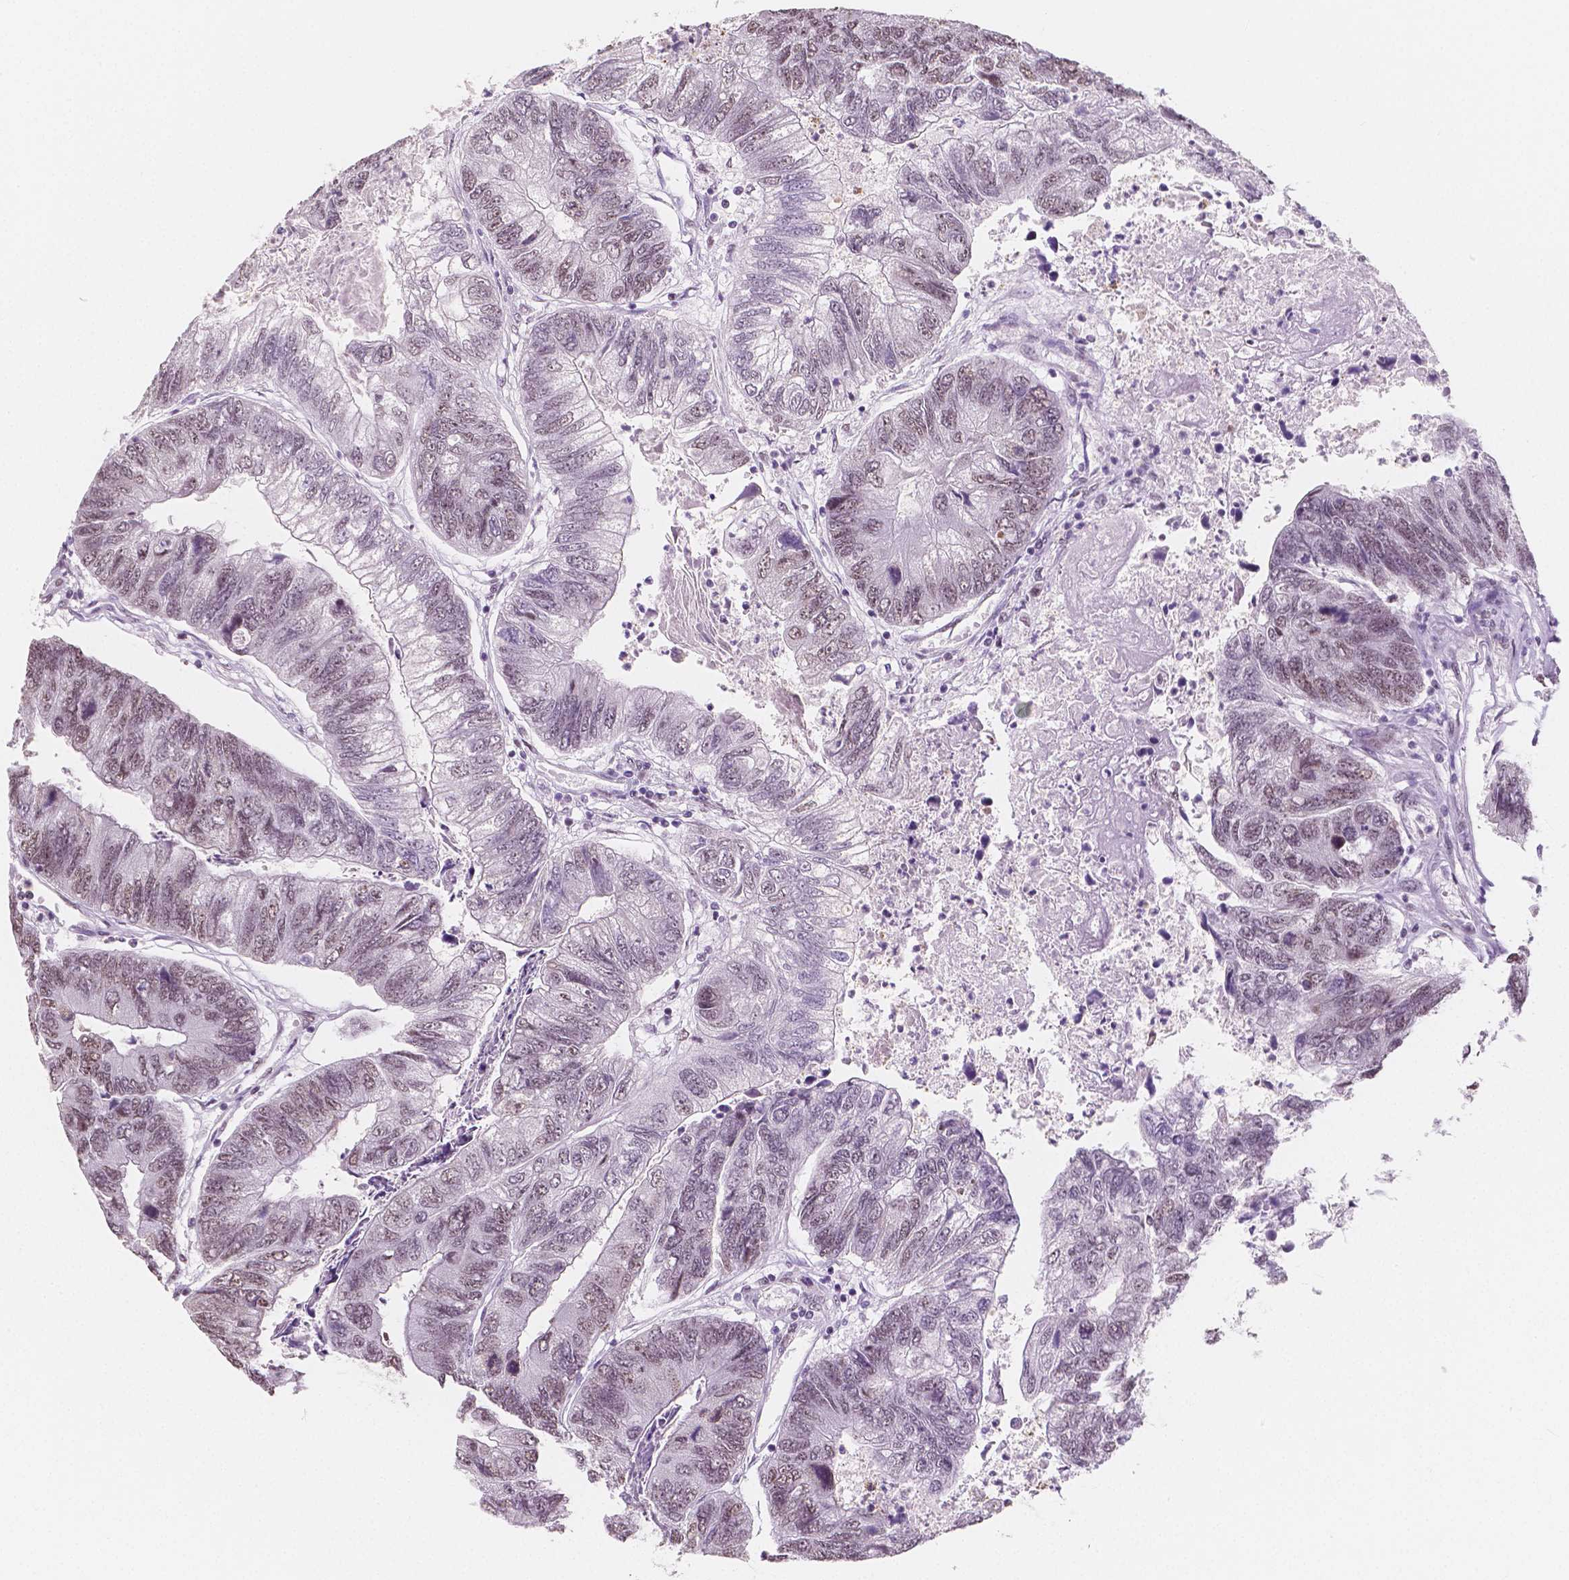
{"staining": {"intensity": "moderate", "quantity": "25%-75%", "location": "nuclear"}, "tissue": "colorectal cancer", "cell_type": "Tumor cells", "image_type": "cancer", "snomed": [{"axis": "morphology", "description": "Adenocarcinoma, NOS"}, {"axis": "topography", "description": "Colon"}], "caption": "High-power microscopy captured an IHC histopathology image of colorectal cancer, revealing moderate nuclear positivity in approximately 25%-75% of tumor cells.", "gene": "NOLC1", "patient": {"sex": "female", "age": 67}}